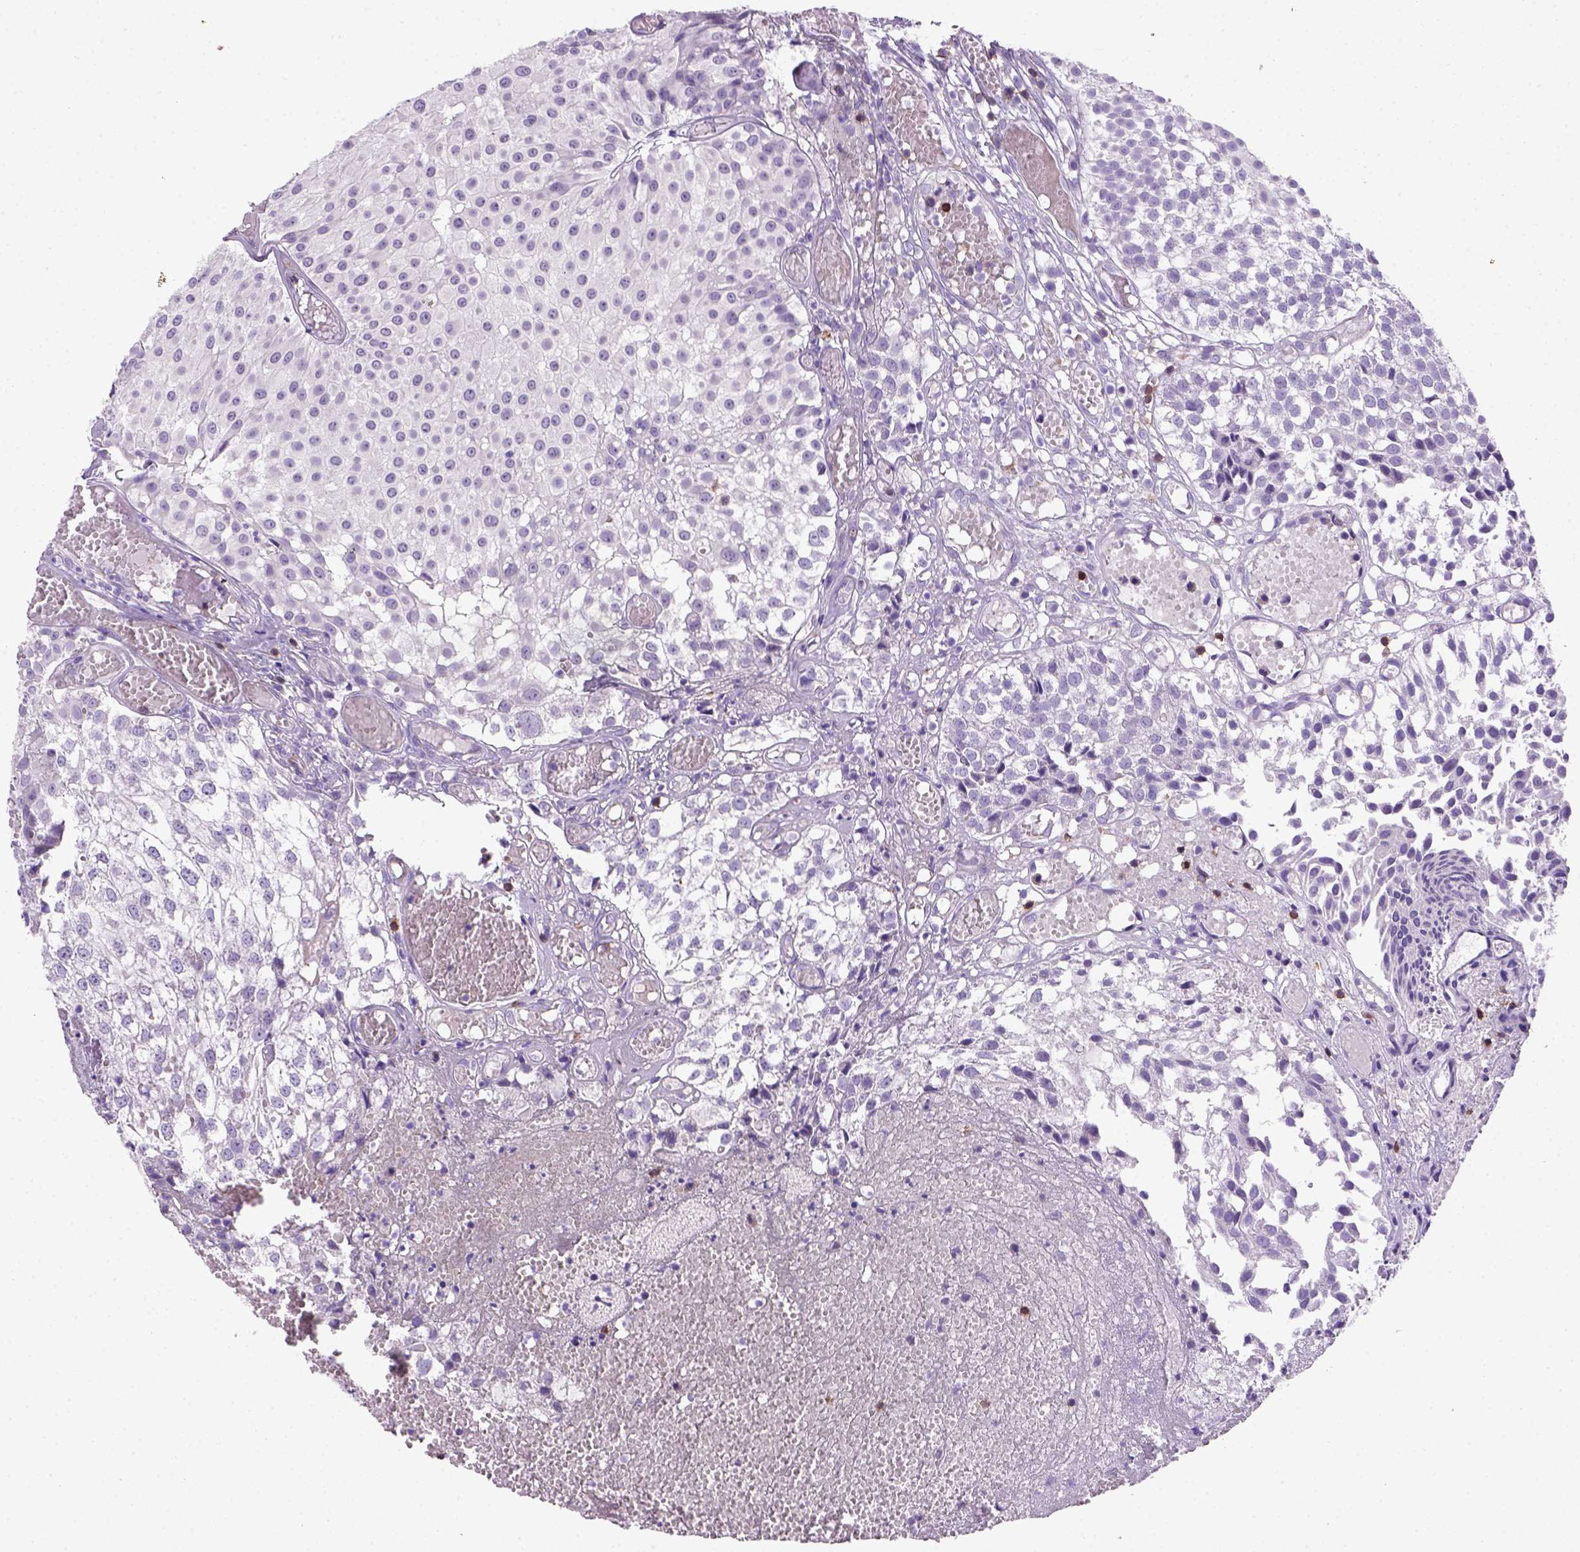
{"staining": {"intensity": "negative", "quantity": "none", "location": "none"}, "tissue": "urothelial cancer", "cell_type": "Tumor cells", "image_type": "cancer", "snomed": [{"axis": "morphology", "description": "Urothelial carcinoma, Low grade"}, {"axis": "topography", "description": "Urinary bladder"}], "caption": "There is no significant staining in tumor cells of low-grade urothelial carcinoma.", "gene": "CD3E", "patient": {"sex": "male", "age": 79}}